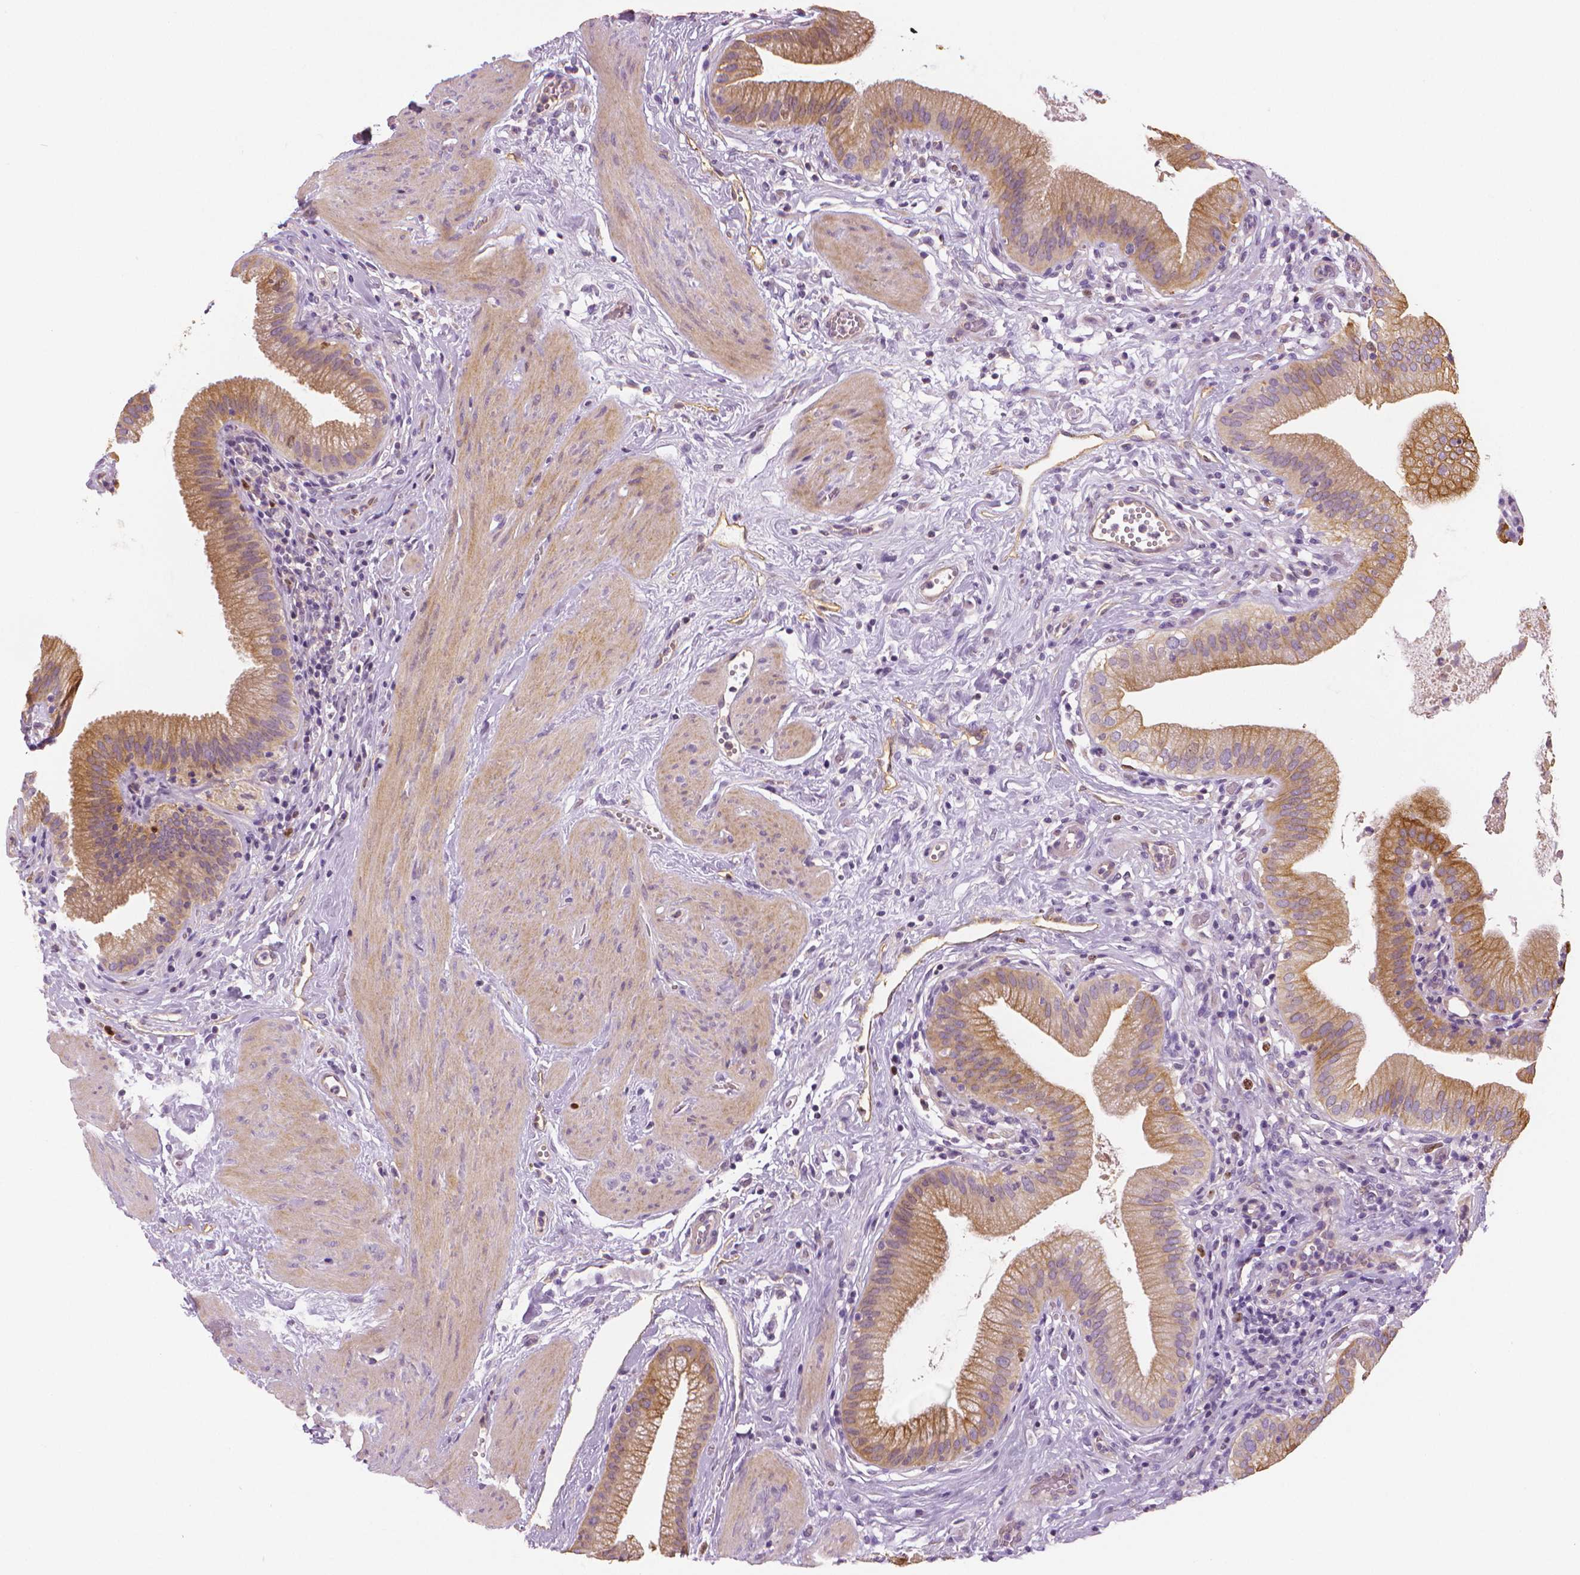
{"staining": {"intensity": "moderate", "quantity": "25%-75%", "location": "cytoplasmic/membranous"}, "tissue": "gallbladder", "cell_type": "Glandular cells", "image_type": "normal", "snomed": [{"axis": "morphology", "description": "Normal tissue, NOS"}, {"axis": "topography", "description": "Gallbladder"}], "caption": "IHC (DAB) staining of benign human gallbladder exhibits moderate cytoplasmic/membranous protein expression in about 25%-75% of glandular cells.", "gene": "MKI67", "patient": {"sex": "female", "age": 65}}